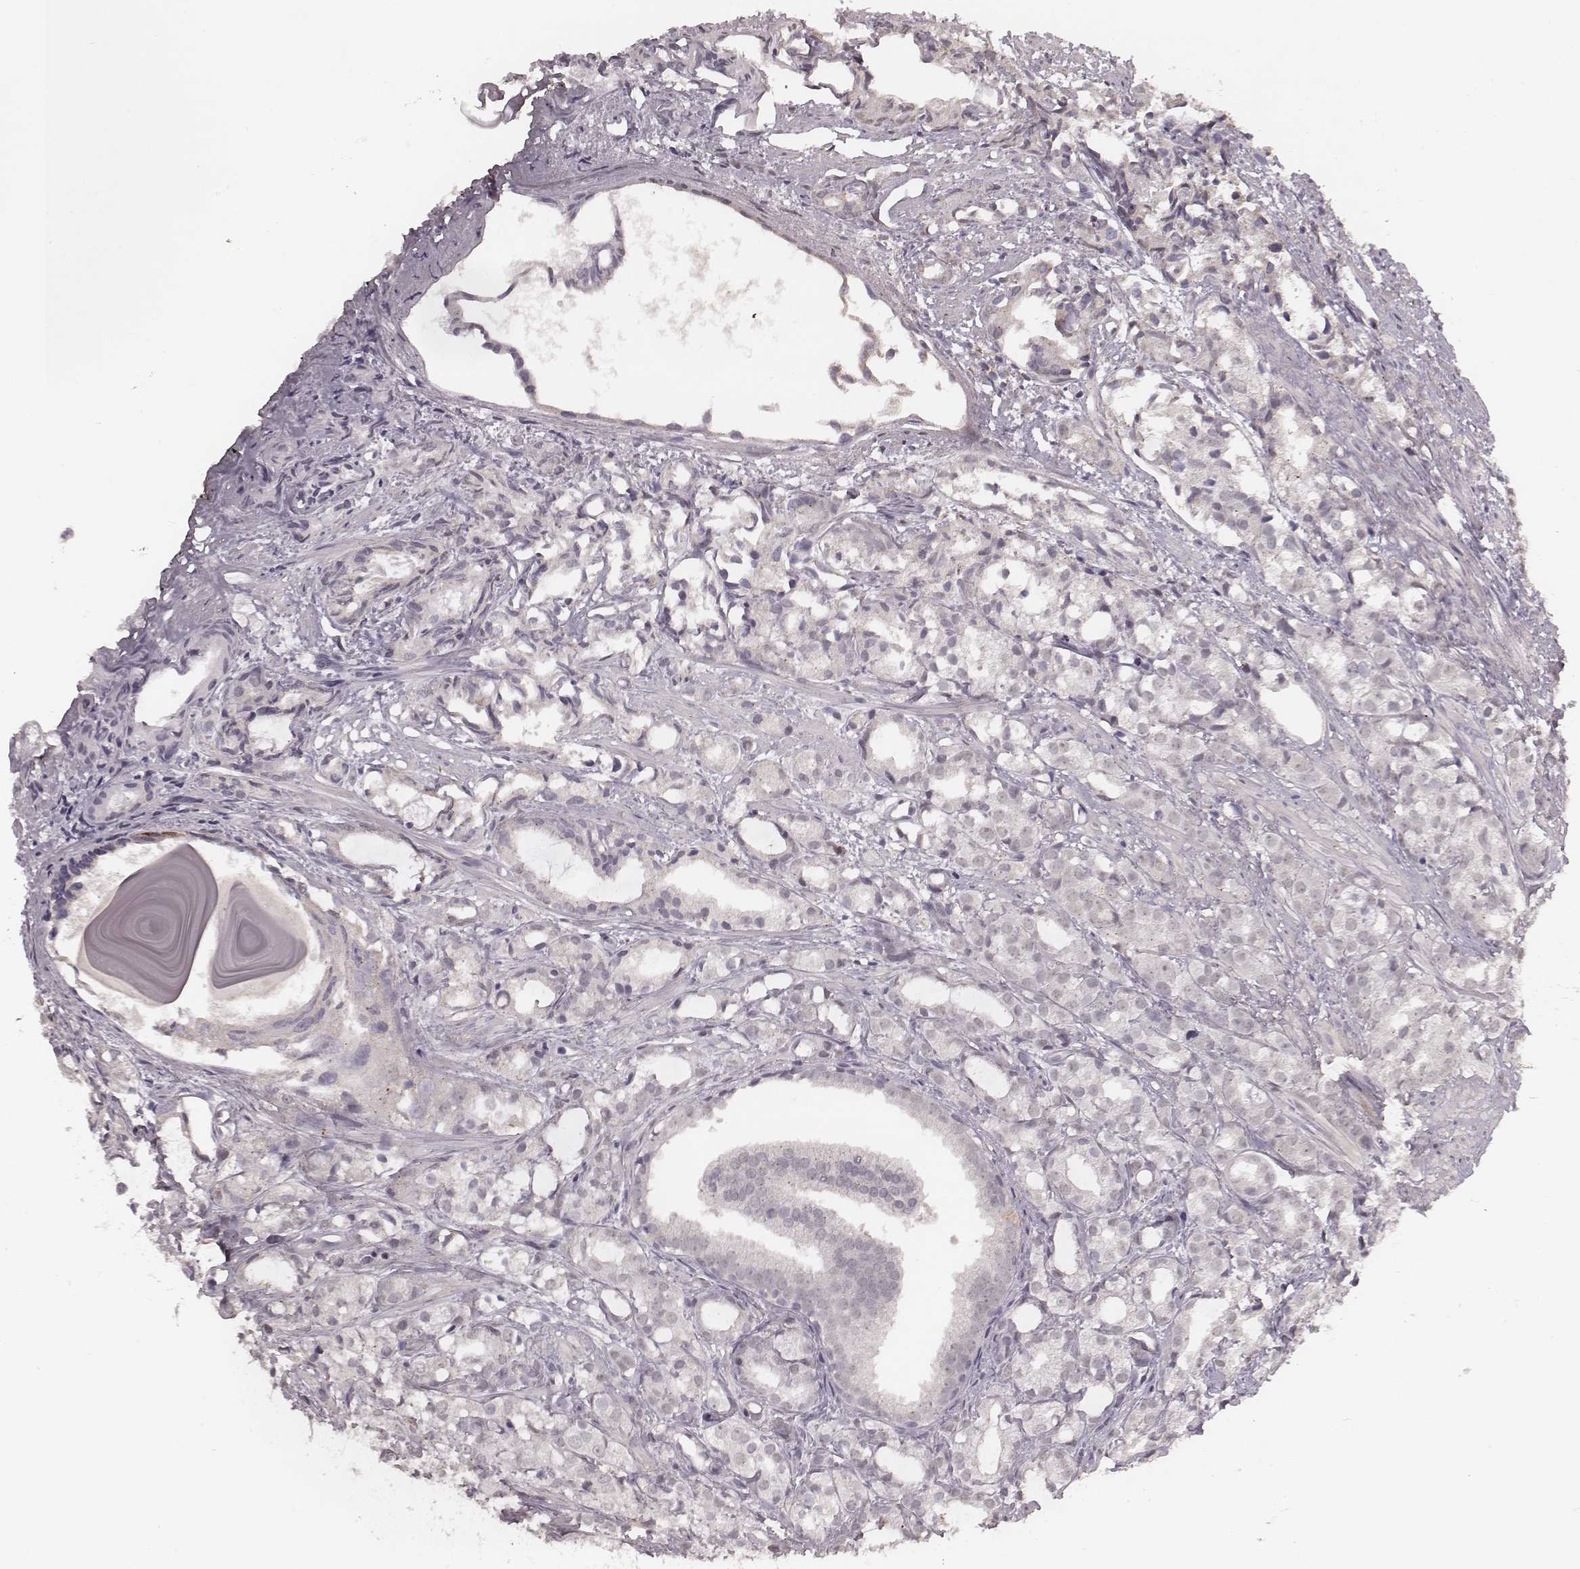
{"staining": {"intensity": "negative", "quantity": "none", "location": "none"}, "tissue": "prostate cancer", "cell_type": "Tumor cells", "image_type": "cancer", "snomed": [{"axis": "morphology", "description": "Adenocarcinoma, High grade"}, {"axis": "topography", "description": "Prostate"}], "caption": "DAB immunohistochemical staining of prostate cancer (adenocarcinoma (high-grade)) demonstrates no significant expression in tumor cells.", "gene": "SLC7A4", "patient": {"sex": "male", "age": 79}}